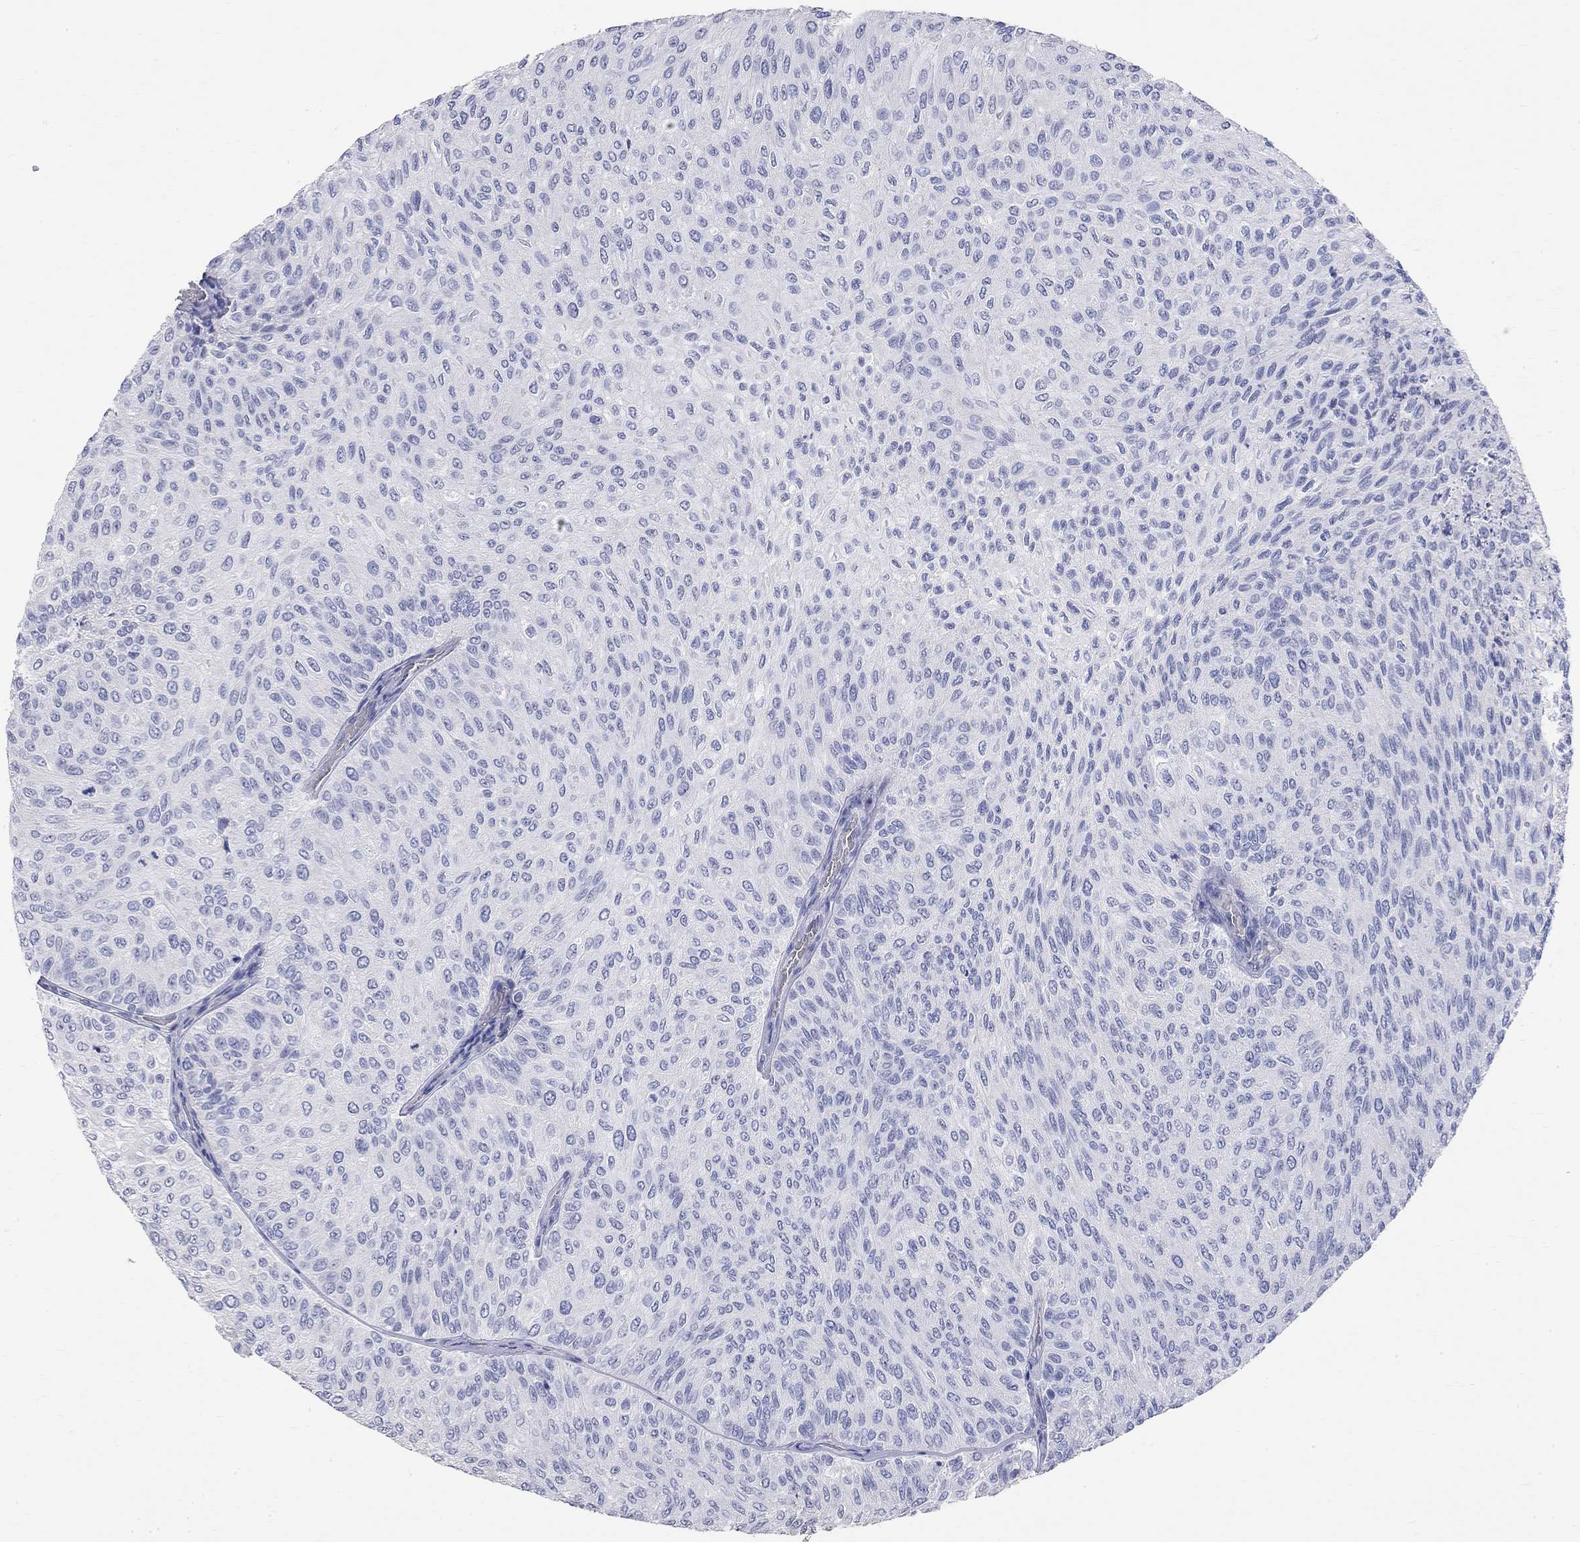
{"staining": {"intensity": "negative", "quantity": "none", "location": "none"}, "tissue": "urothelial cancer", "cell_type": "Tumor cells", "image_type": "cancer", "snomed": [{"axis": "morphology", "description": "Urothelial carcinoma, Low grade"}, {"axis": "topography", "description": "Urinary bladder"}], "caption": "Human low-grade urothelial carcinoma stained for a protein using immunohistochemistry exhibits no positivity in tumor cells.", "gene": "PHOX2B", "patient": {"sex": "male", "age": 78}}